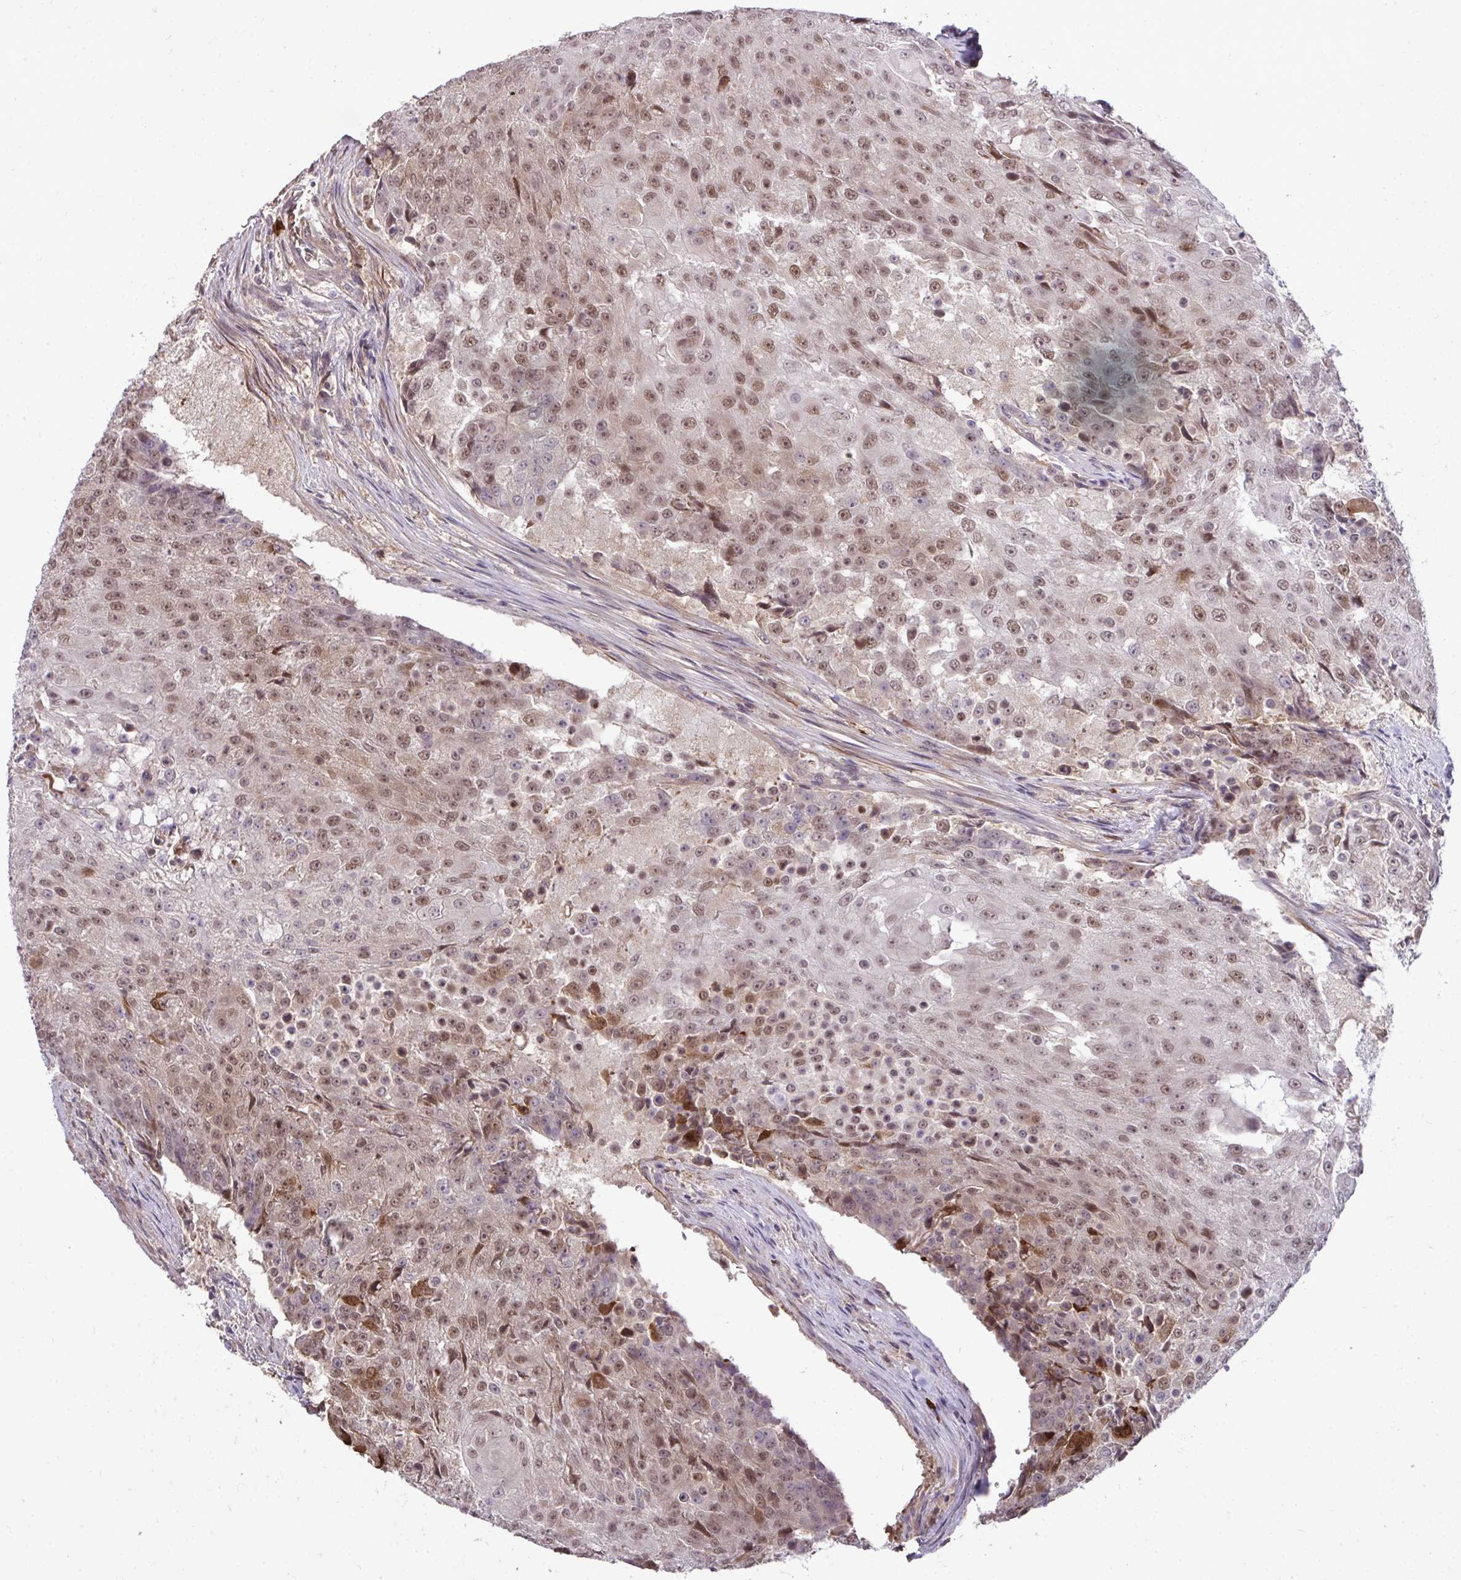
{"staining": {"intensity": "moderate", "quantity": ">75%", "location": "nuclear"}, "tissue": "urothelial cancer", "cell_type": "Tumor cells", "image_type": "cancer", "snomed": [{"axis": "morphology", "description": "Urothelial carcinoma, High grade"}, {"axis": "topography", "description": "Urinary bladder"}], "caption": "Protein expression analysis of high-grade urothelial carcinoma exhibits moderate nuclear expression in approximately >75% of tumor cells. (DAB IHC, brown staining for protein, blue staining for nuclei).", "gene": "ZSCAN9", "patient": {"sex": "female", "age": 63}}